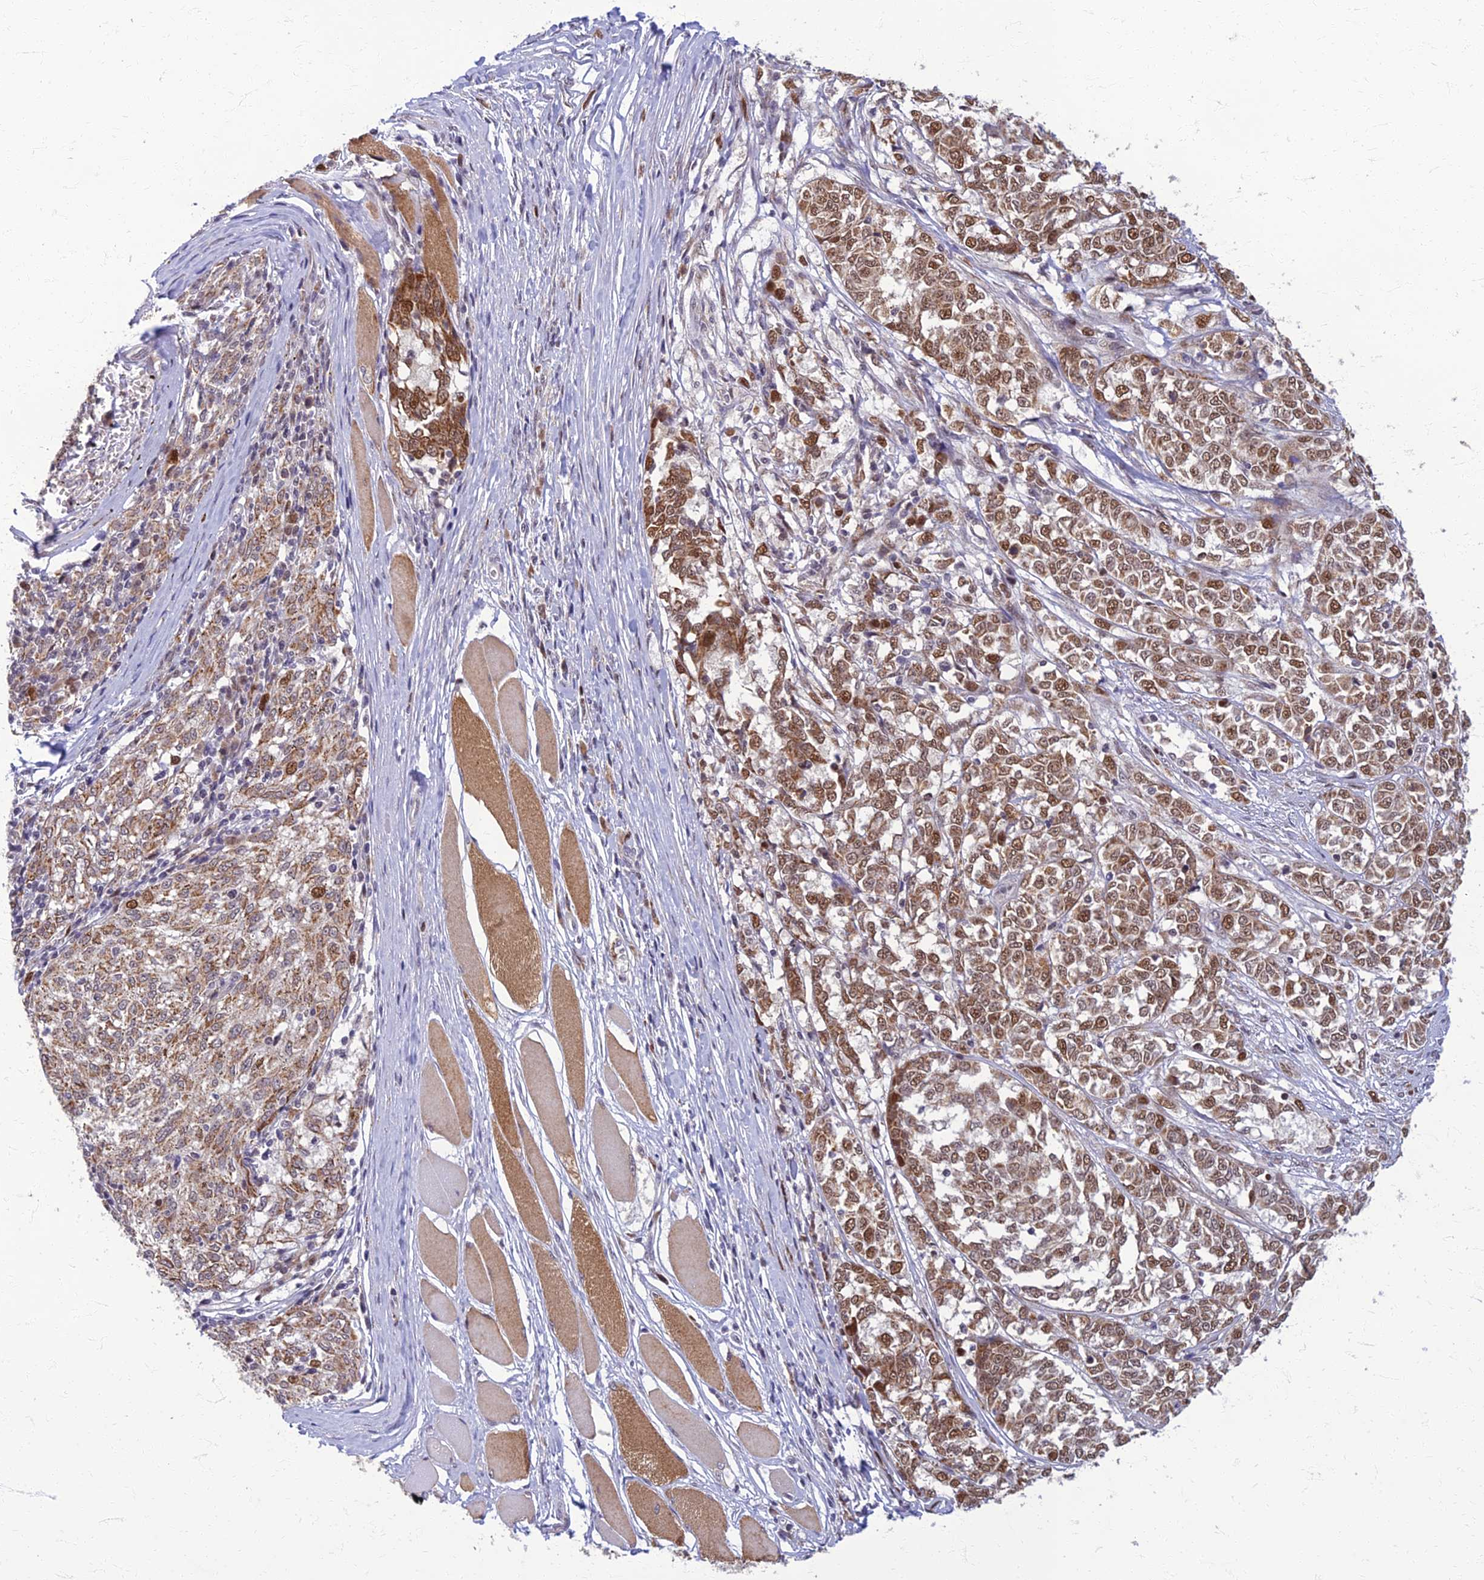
{"staining": {"intensity": "moderate", "quantity": ">75%", "location": "nuclear"}, "tissue": "melanoma", "cell_type": "Tumor cells", "image_type": "cancer", "snomed": [{"axis": "morphology", "description": "Malignant melanoma, NOS"}, {"axis": "topography", "description": "Skin"}], "caption": "Malignant melanoma tissue exhibits moderate nuclear positivity in approximately >75% of tumor cells, visualized by immunohistochemistry.", "gene": "EARS2", "patient": {"sex": "female", "age": 72}}